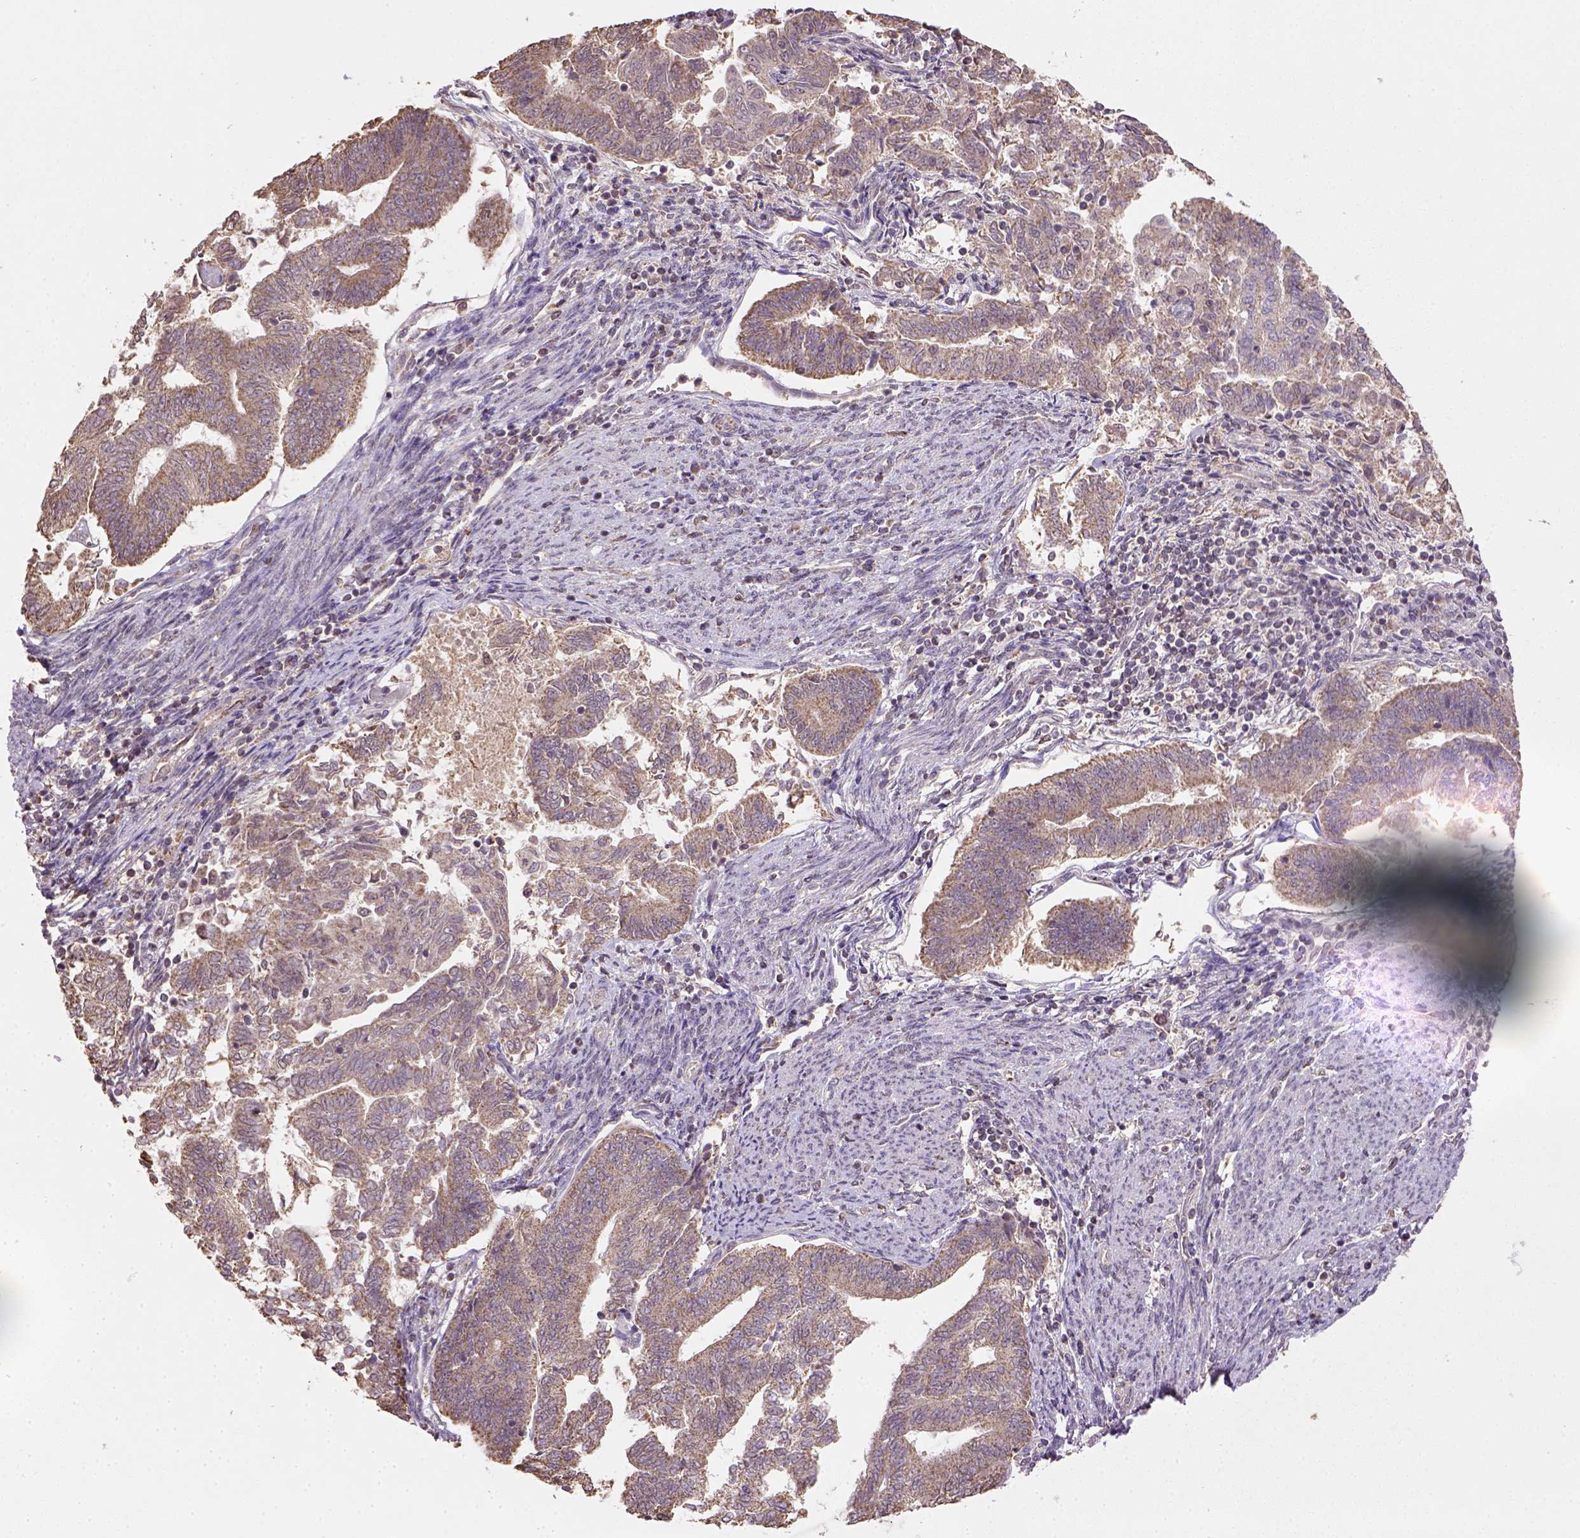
{"staining": {"intensity": "moderate", "quantity": ">75%", "location": "cytoplasmic/membranous"}, "tissue": "endometrial cancer", "cell_type": "Tumor cells", "image_type": "cancer", "snomed": [{"axis": "morphology", "description": "Adenocarcinoma, NOS"}, {"axis": "topography", "description": "Endometrium"}], "caption": "Human endometrial cancer (adenocarcinoma) stained with a brown dye exhibits moderate cytoplasmic/membranous positive staining in approximately >75% of tumor cells.", "gene": "NUDT10", "patient": {"sex": "female", "age": 65}}